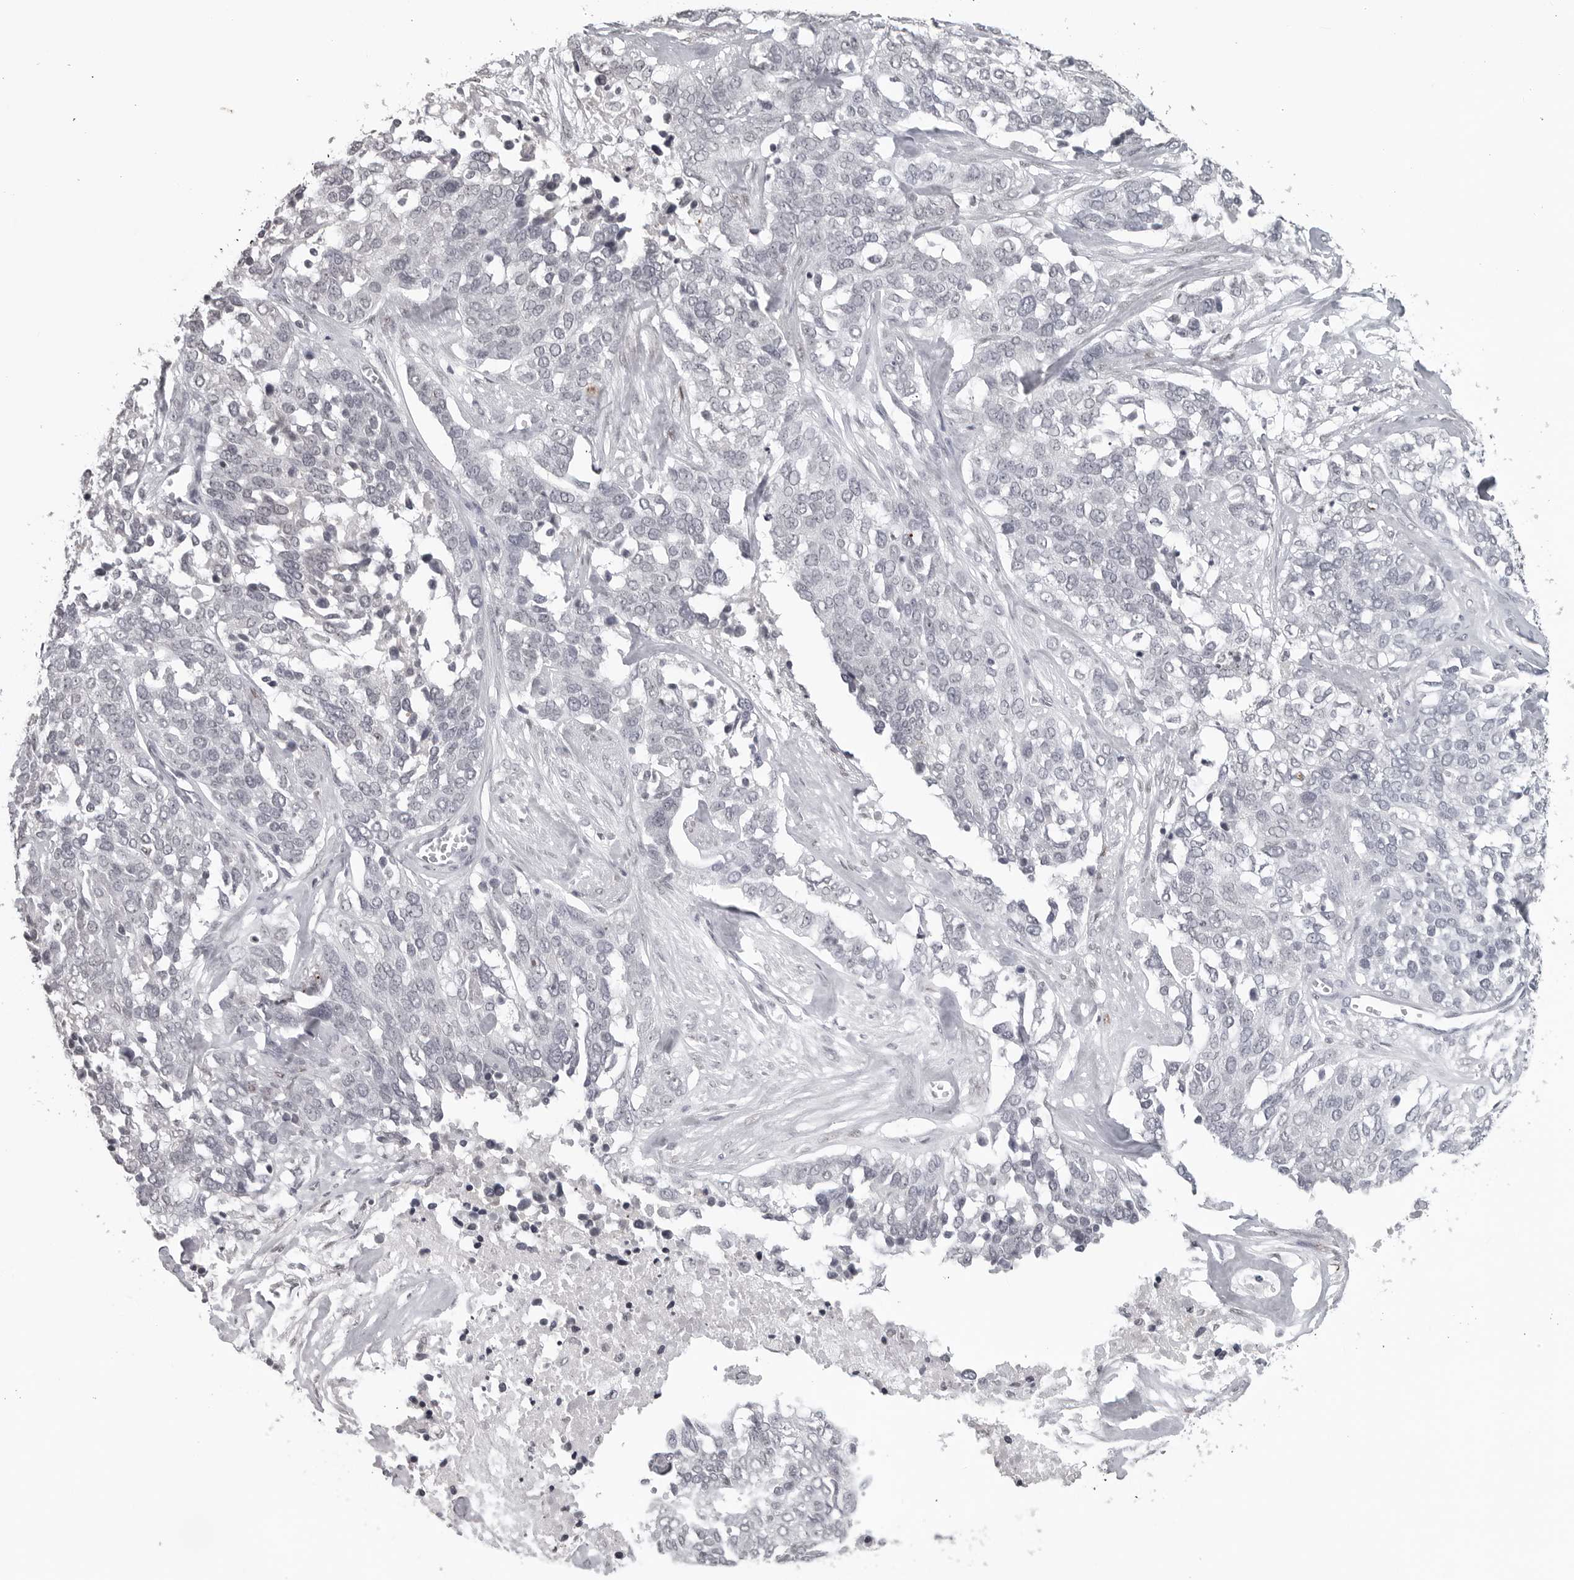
{"staining": {"intensity": "negative", "quantity": "none", "location": "none"}, "tissue": "ovarian cancer", "cell_type": "Tumor cells", "image_type": "cancer", "snomed": [{"axis": "morphology", "description": "Cystadenocarcinoma, serous, NOS"}, {"axis": "topography", "description": "Ovary"}], "caption": "The immunohistochemistry (IHC) micrograph has no significant expression in tumor cells of ovarian serous cystadenocarcinoma tissue.", "gene": "DDX54", "patient": {"sex": "female", "age": 44}}